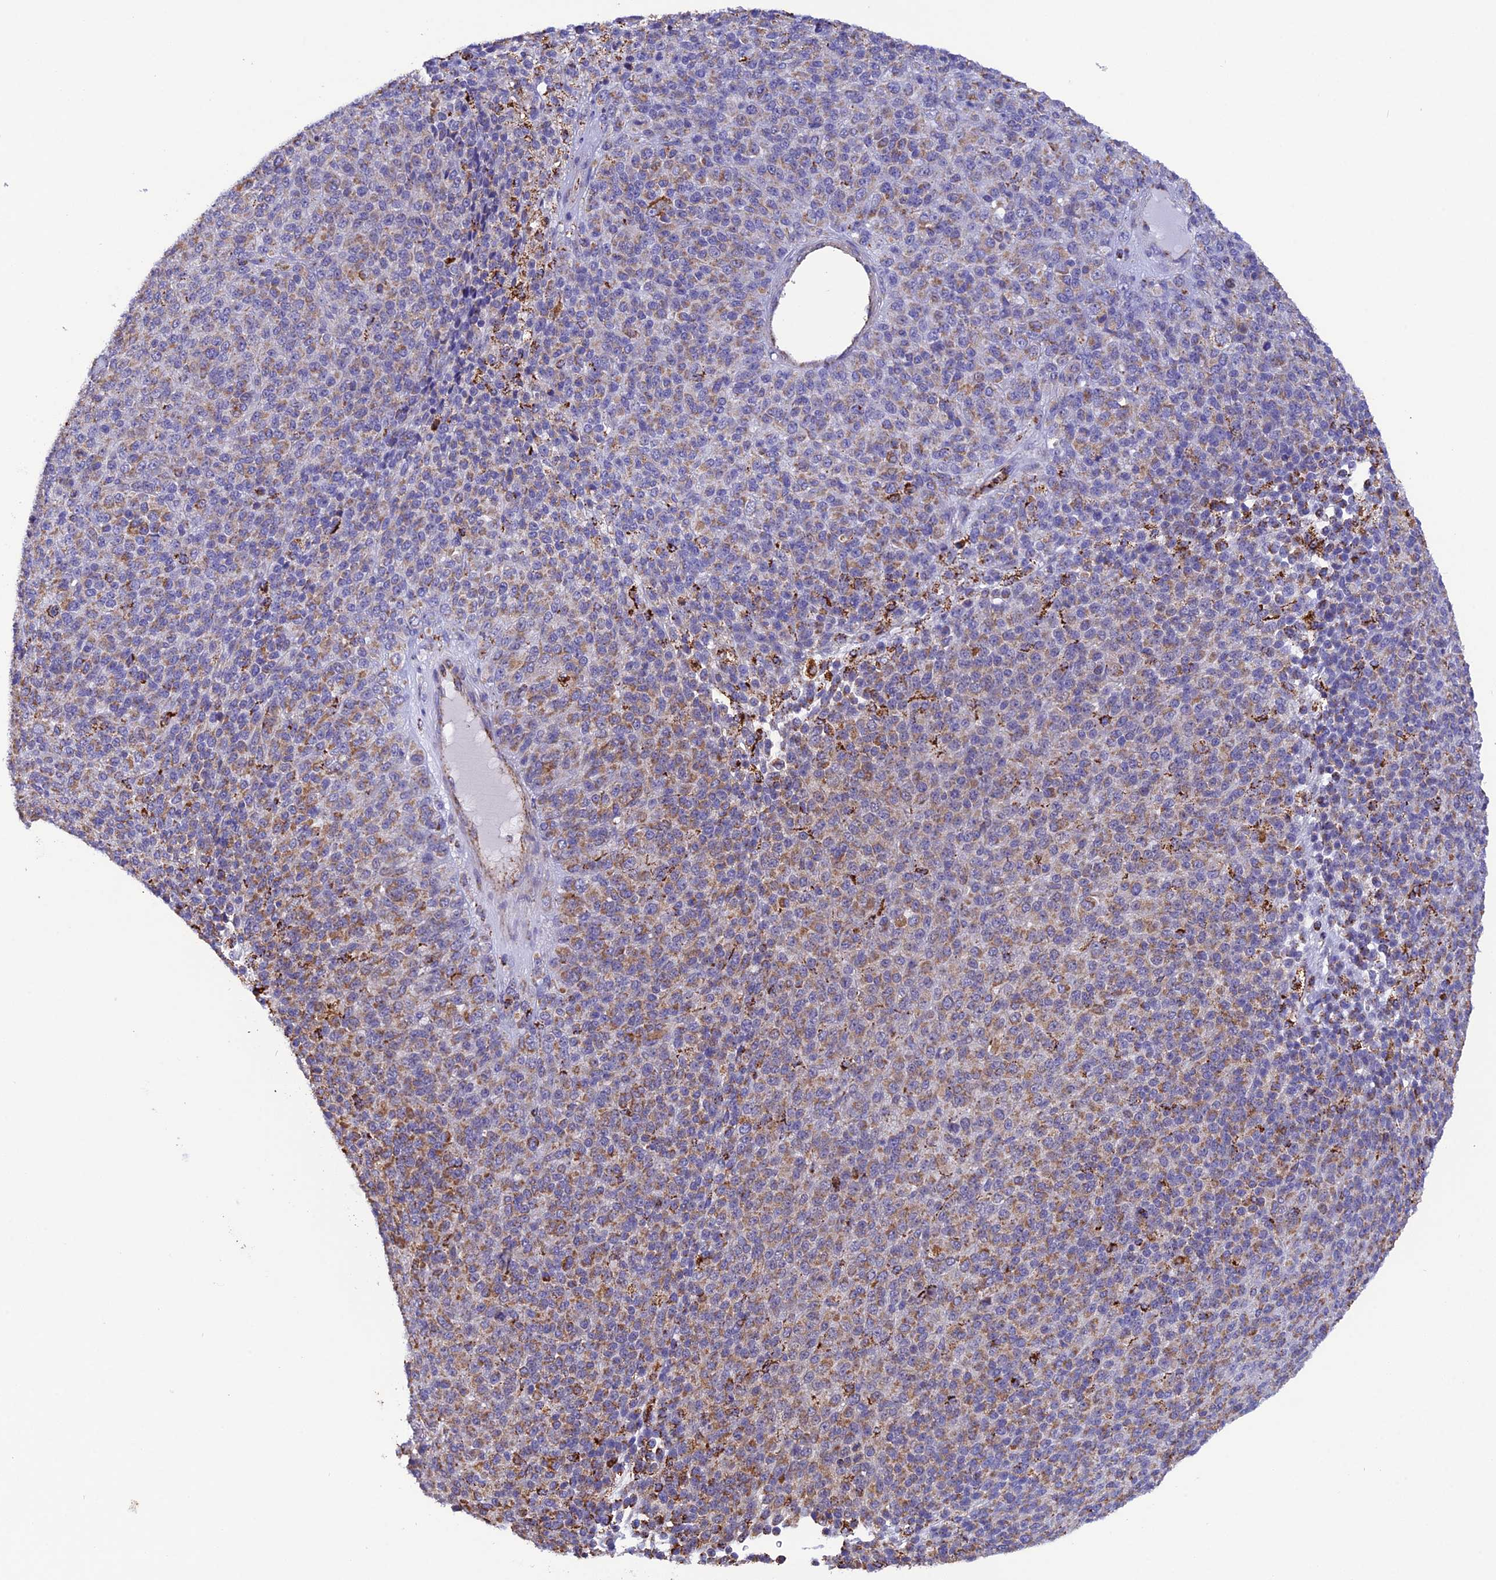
{"staining": {"intensity": "weak", "quantity": "25%-75%", "location": "cytoplasmic/membranous"}, "tissue": "melanoma", "cell_type": "Tumor cells", "image_type": "cancer", "snomed": [{"axis": "morphology", "description": "Malignant melanoma, Metastatic site"}, {"axis": "topography", "description": "Brain"}], "caption": "Human melanoma stained with a brown dye displays weak cytoplasmic/membranous positive staining in approximately 25%-75% of tumor cells.", "gene": "KCNG1", "patient": {"sex": "female", "age": 56}}